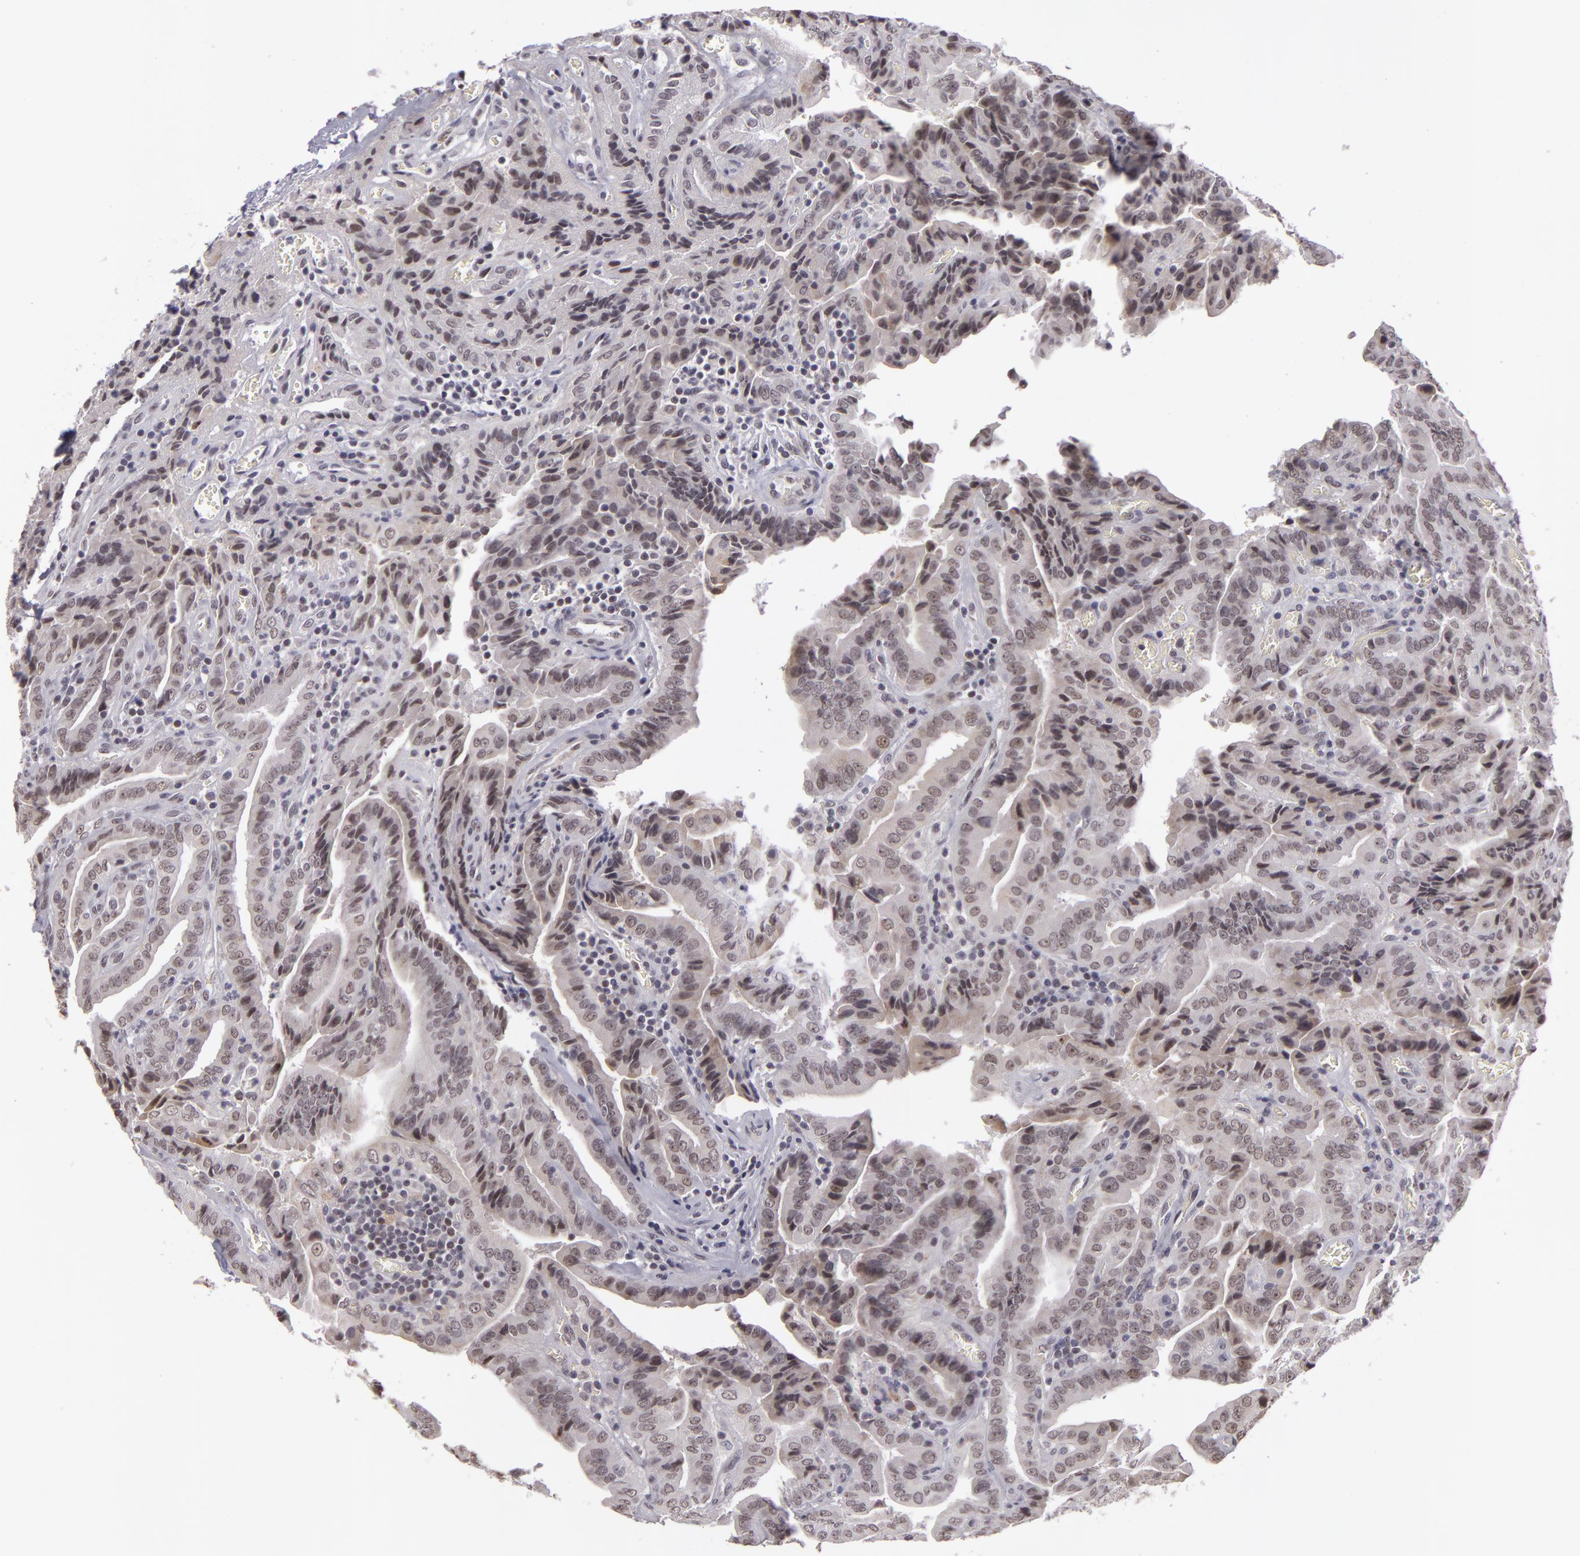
{"staining": {"intensity": "weak", "quantity": "<25%", "location": "nuclear"}, "tissue": "thyroid cancer", "cell_type": "Tumor cells", "image_type": "cancer", "snomed": [{"axis": "morphology", "description": "Papillary adenocarcinoma, NOS"}, {"axis": "topography", "description": "Thyroid gland"}], "caption": "This is an IHC micrograph of papillary adenocarcinoma (thyroid). There is no staining in tumor cells.", "gene": "RRP7A", "patient": {"sex": "female", "age": 71}}